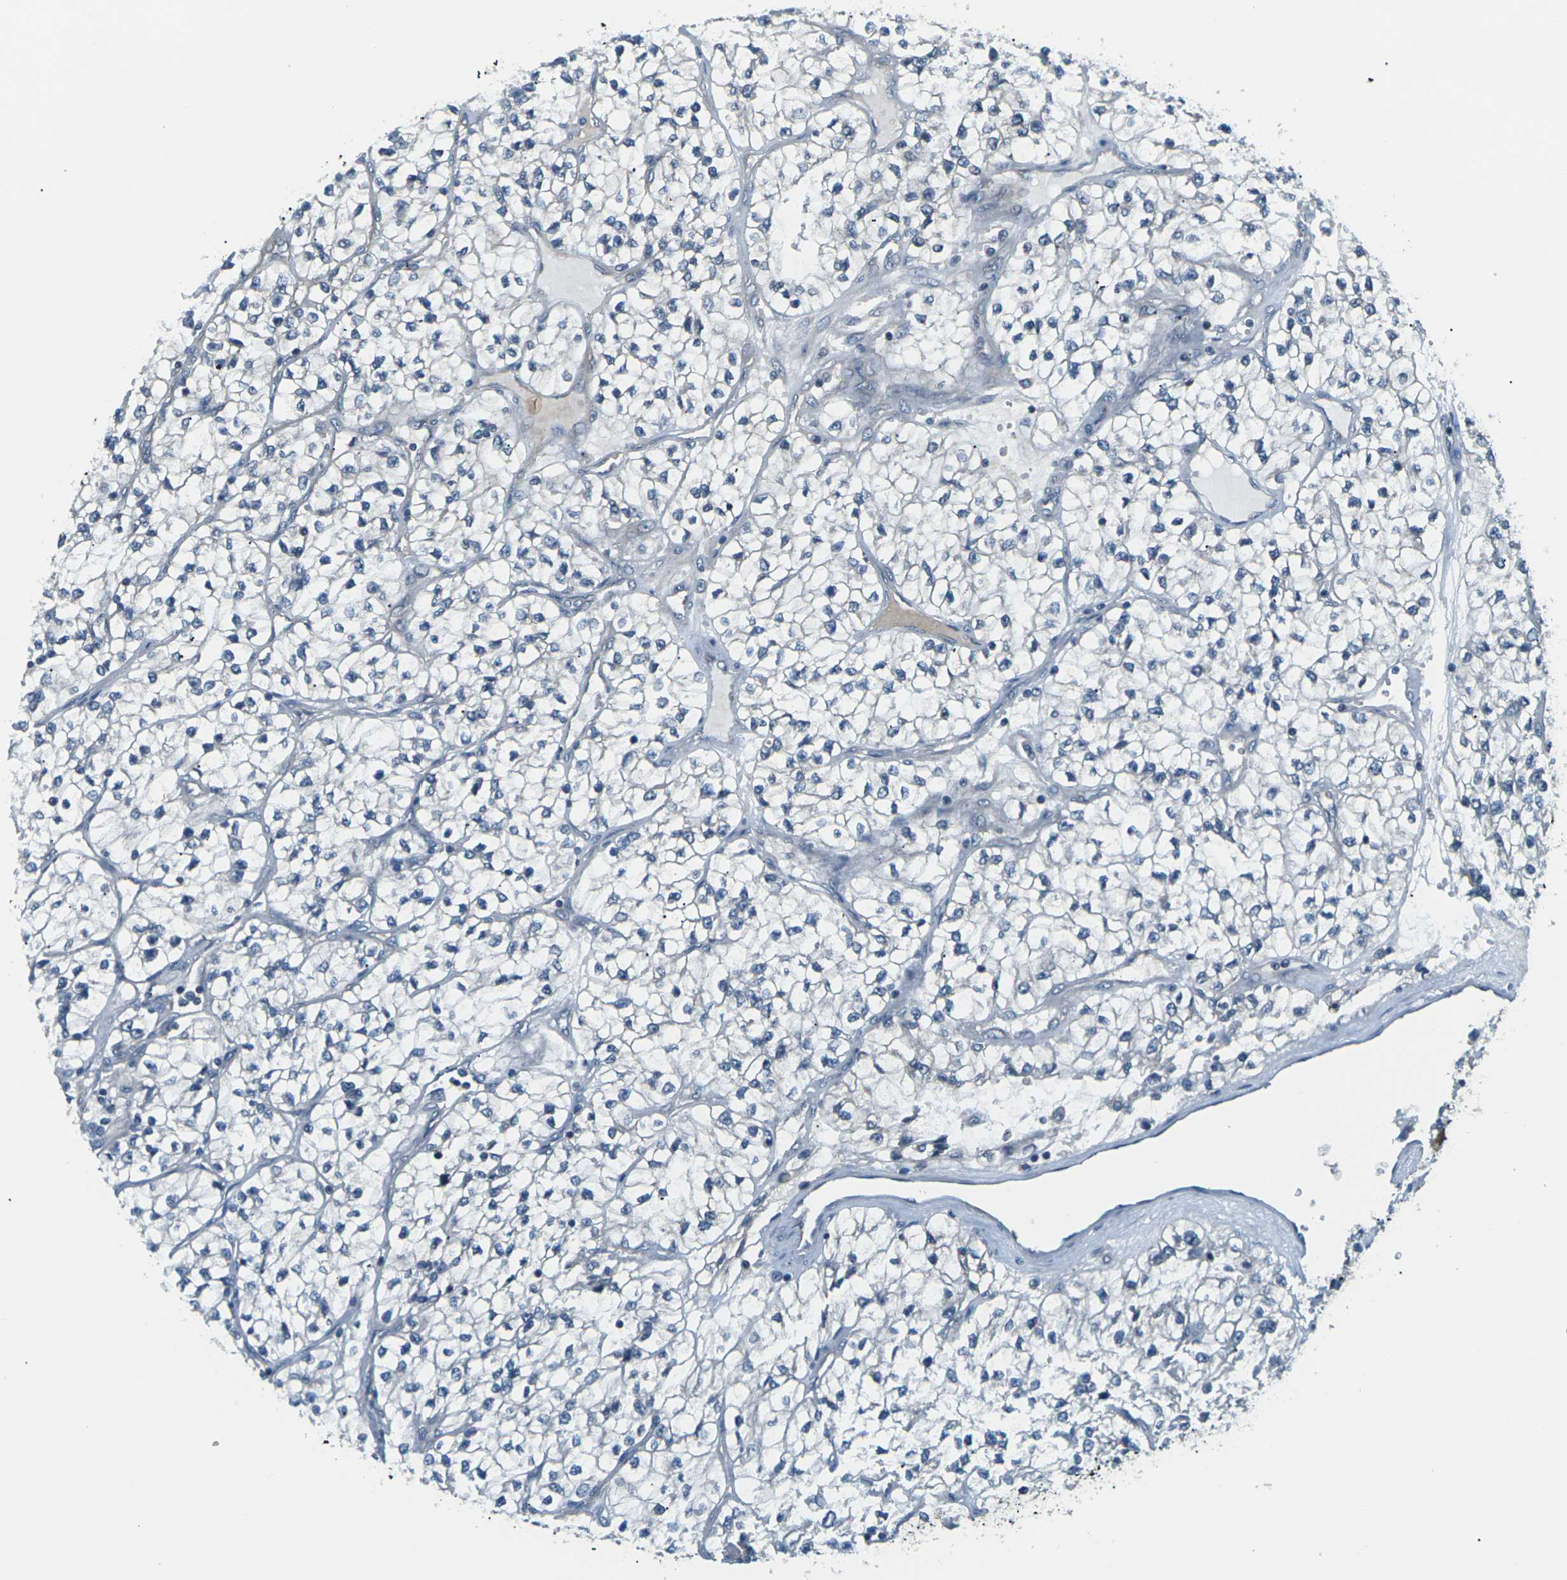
{"staining": {"intensity": "negative", "quantity": "none", "location": "none"}, "tissue": "renal cancer", "cell_type": "Tumor cells", "image_type": "cancer", "snomed": [{"axis": "morphology", "description": "Adenocarcinoma, NOS"}, {"axis": "topography", "description": "Kidney"}], "caption": "IHC of renal adenocarcinoma demonstrates no positivity in tumor cells. Nuclei are stained in blue.", "gene": "SLC13A3", "patient": {"sex": "female", "age": 57}}